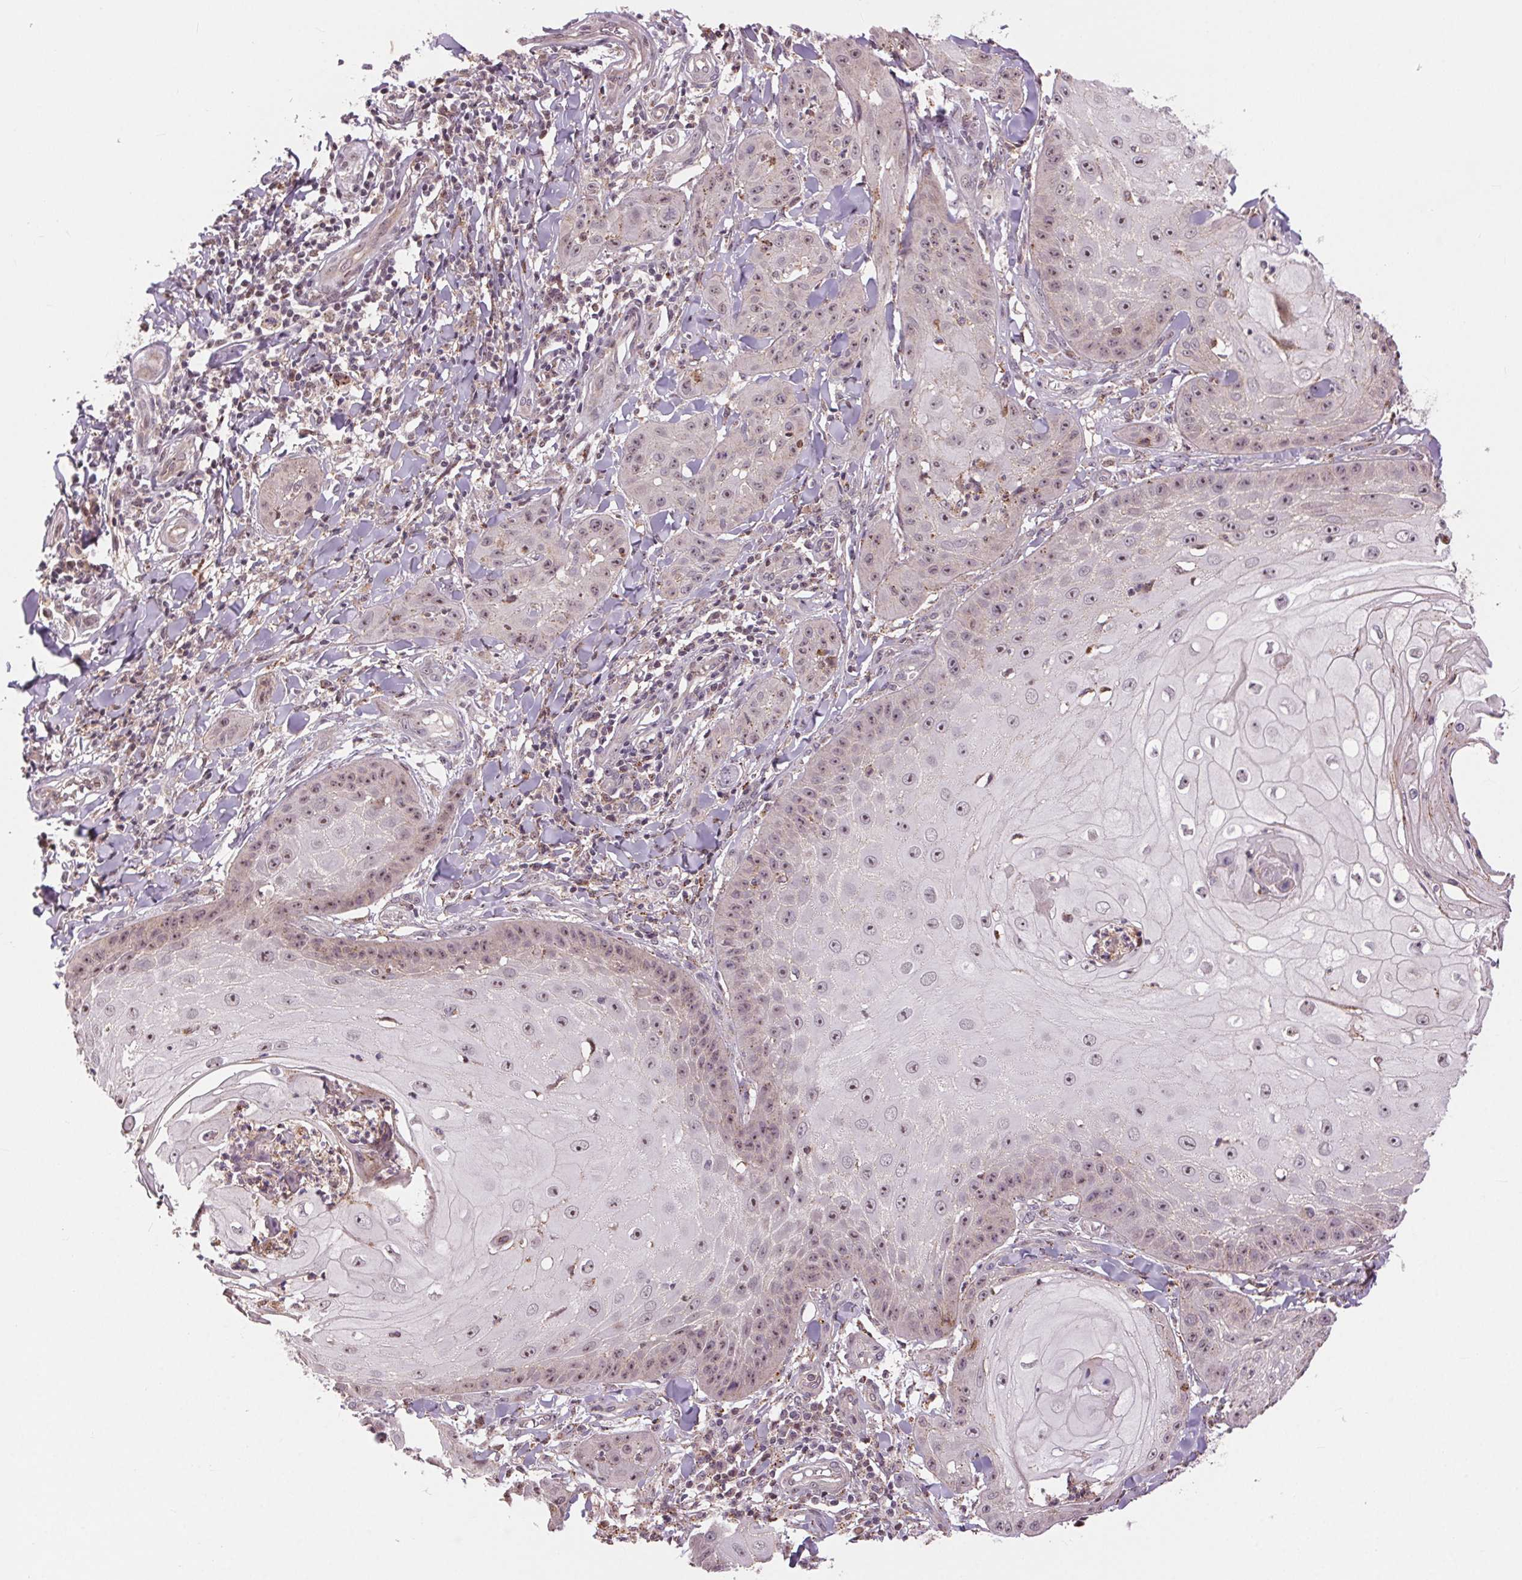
{"staining": {"intensity": "moderate", "quantity": ">75%", "location": "nuclear"}, "tissue": "skin cancer", "cell_type": "Tumor cells", "image_type": "cancer", "snomed": [{"axis": "morphology", "description": "Squamous cell carcinoma, NOS"}, {"axis": "topography", "description": "Skin"}], "caption": "Squamous cell carcinoma (skin) was stained to show a protein in brown. There is medium levels of moderate nuclear positivity in about >75% of tumor cells. The staining was performed using DAB, with brown indicating positive protein expression. Nuclei are stained blue with hematoxylin.", "gene": "CHMP4B", "patient": {"sex": "male", "age": 70}}